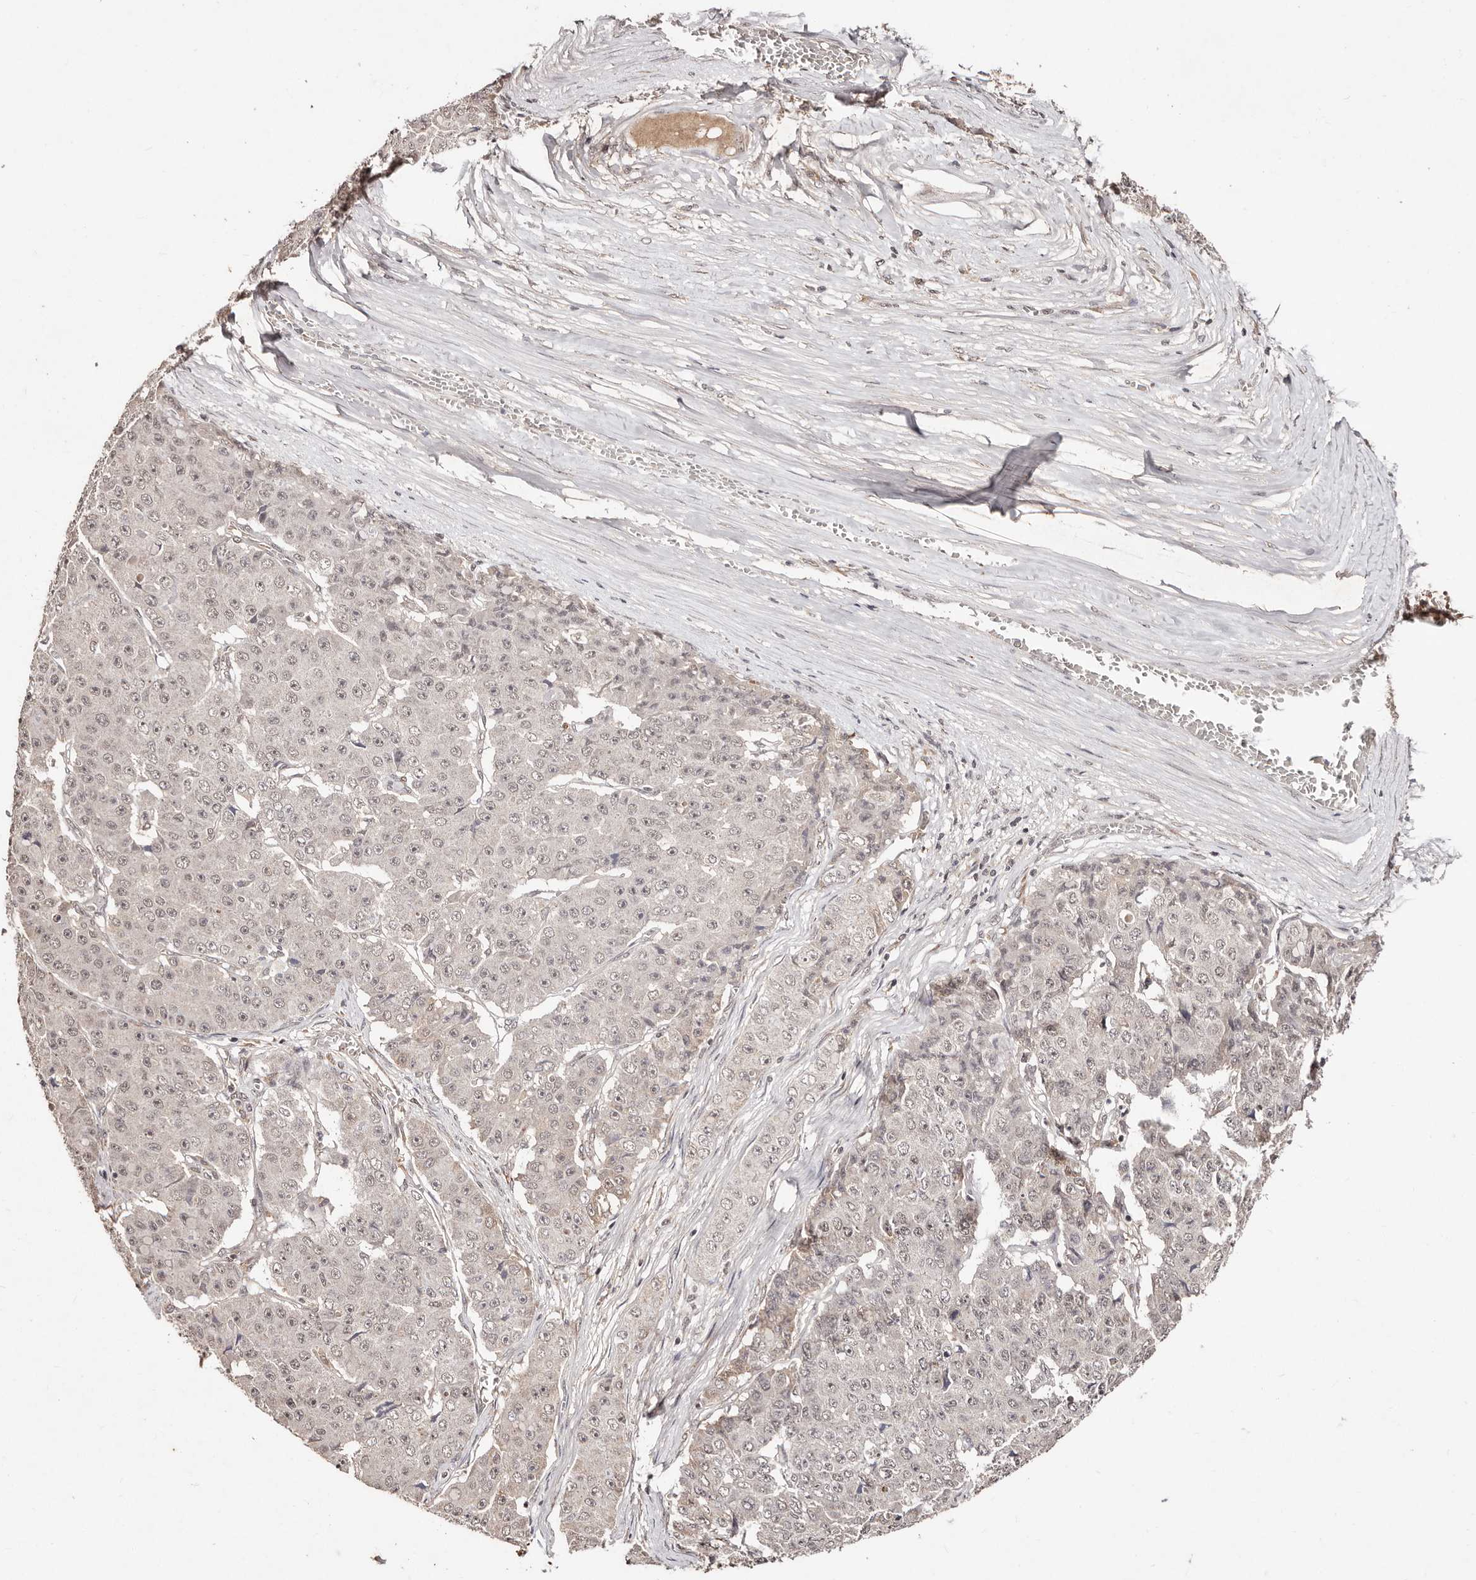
{"staining": {"intensity": "negative", "quantity": "none", "location": "none"}, "tissue": "pancreatic cancer", "cell_type": "Tumor cells", "image_type": "cancer", "snomed": [{"axis": "morphology", "description": "Adenocarcinoma, NOS"}, {"axis": "topography", "description": "Pancreas"}], "caption": "DAB immunohistochemical staining of adenocarcinoma (pancreatic) demonstrates no significant staining in tumor cells. The staining was performed using DAB to visualize the protein expression in brown, while the nuclei were stained in blue with hematoxylin (Magnification: 20x).", "gene": "BICRAL", "patient": {"sex": "male", "age": 50}}